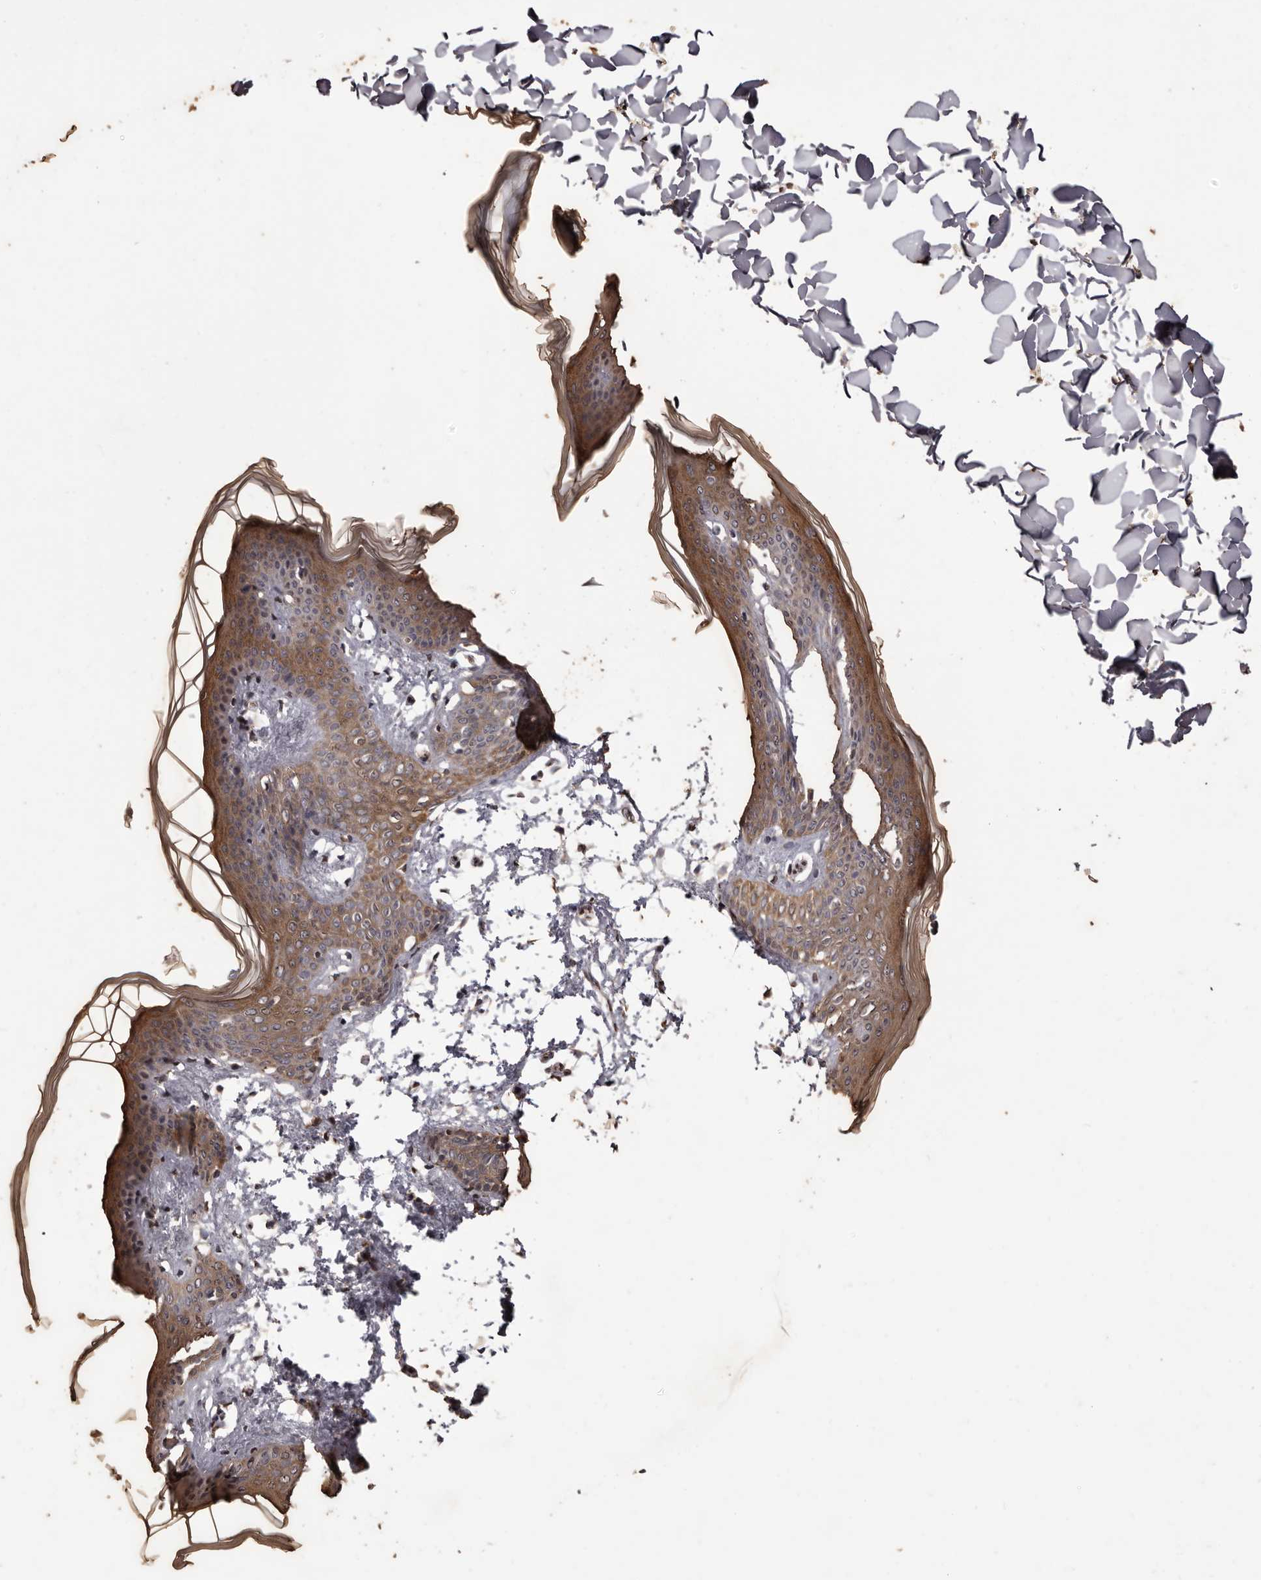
{"staining": {"intensity": "moderate", "quantity": ">75%", "location": "cytoplasmic/membranous"}, "tissue": "skin", "cell_type": "Fibroblasts", "image_type": "normal", "snomed": [{"axis": "morphology", "description": "Normal tissue, NOS"}, {"axis": "topography", "description": "Skin"}], "caption": "Unremarkable skin was stained to show a protein in brown. There is medium levels of moderate cytoplasmic/membranous positivity in about >75% of fibroblasts. The protein is stained brown, and the nuclei are stained in blue (DAB IHC with brightfield microscopy, high magnification).", "gene": "NAV1", "patient": {"sex": "female", "age": 17}}